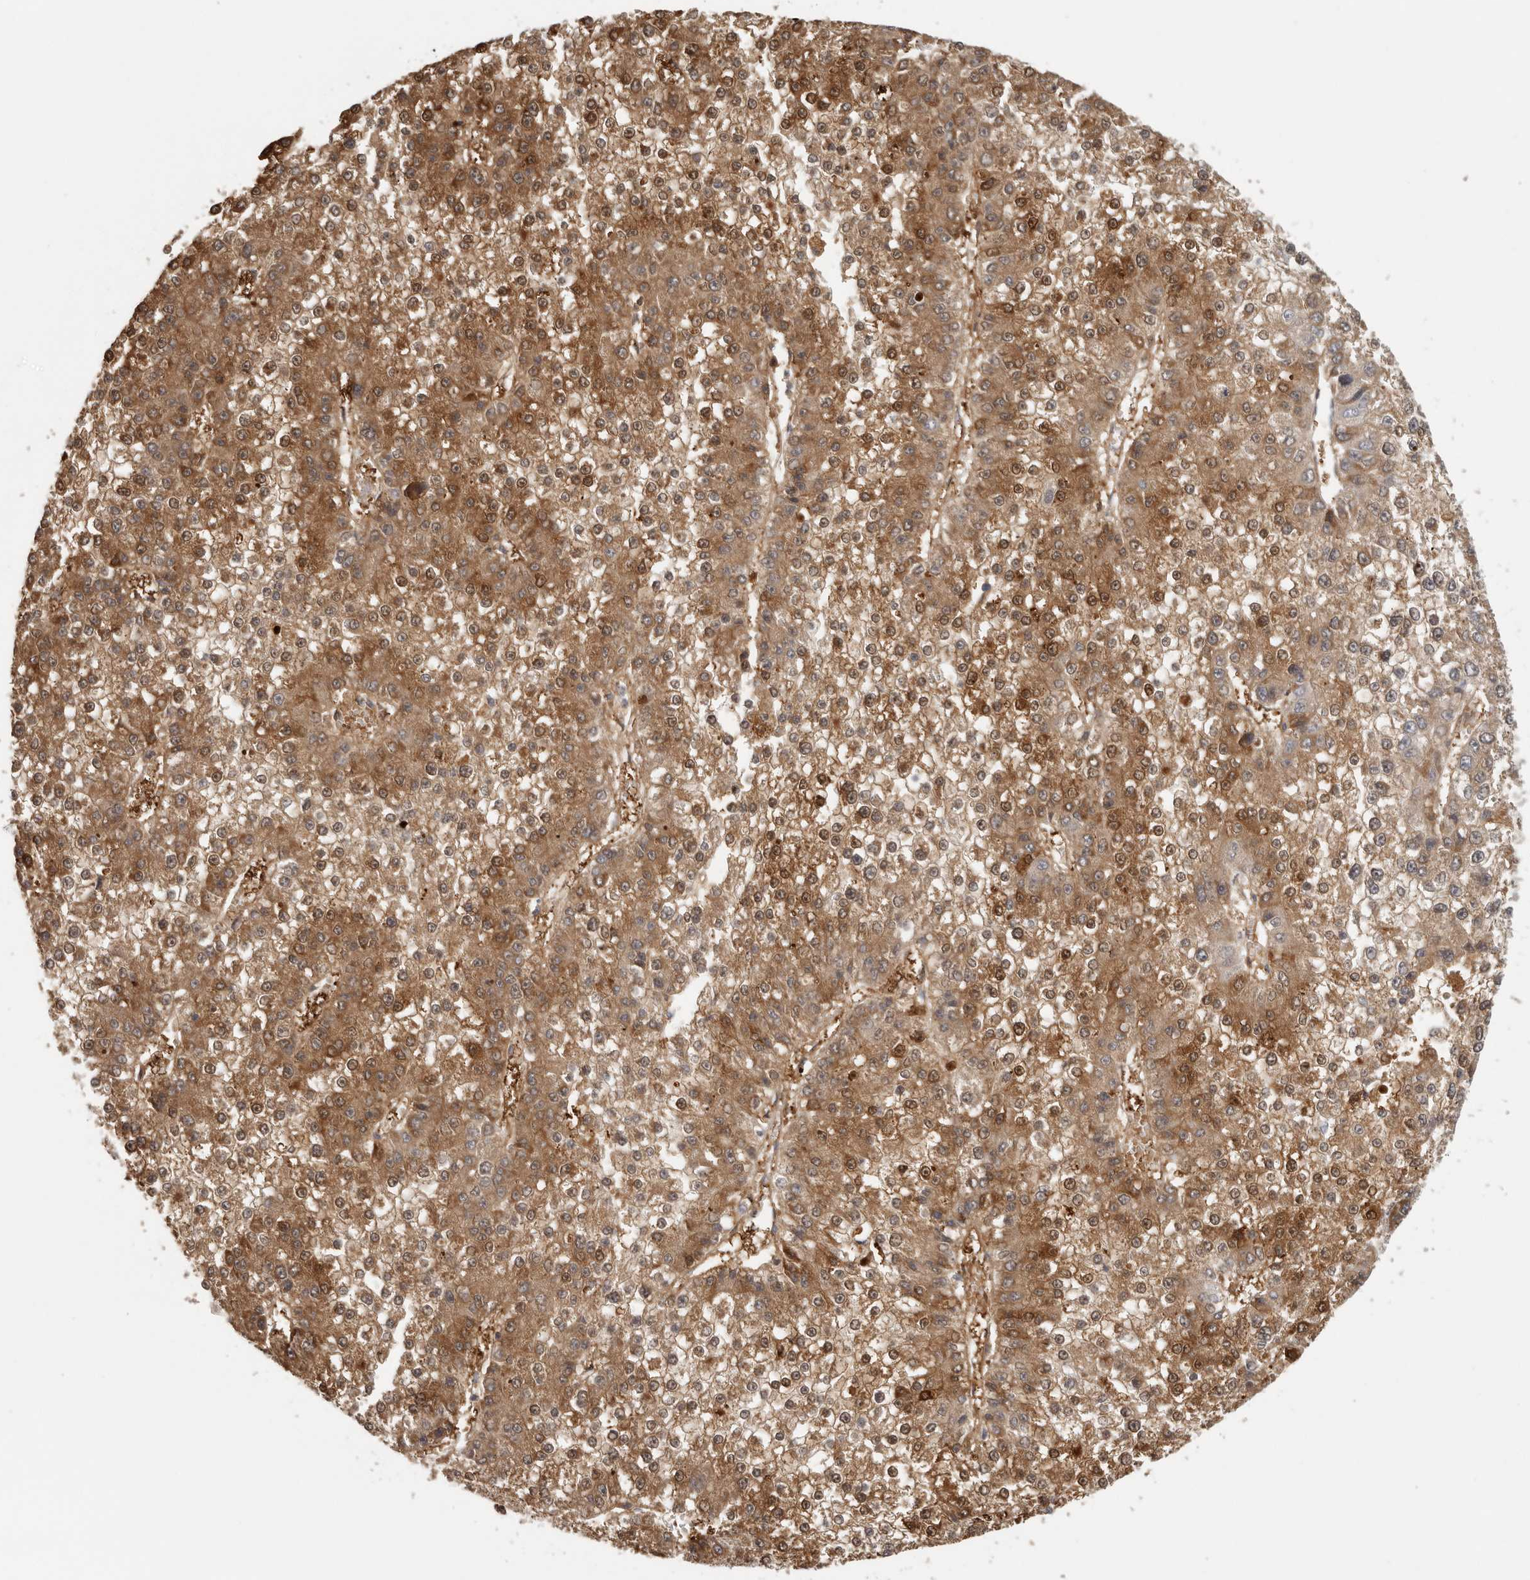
{"staining": {"intensity": "moderate", "quantity": ">75%", "location": "cytoplasmic/membranous,nuclear"}, "tissue": "liver cancer", "cell_type": "Tumor cells", "image_type": "cancer", "snomed": [{"axis": "morphology", "description": "Carcinoma, Hepatocellular, NOS"}, {"axis": "topography", "description": "Liver"}], "caption": "A micrograph showing moderate cytoplasmic/membranous and nuclear positivity in about >75% of tumor cells in hepatocellular carcinoma (liver), as visualized by brown immunohistochemical staining.", "gene": "DNAJC11", "patient": {"sex": "female", "age": 73}}